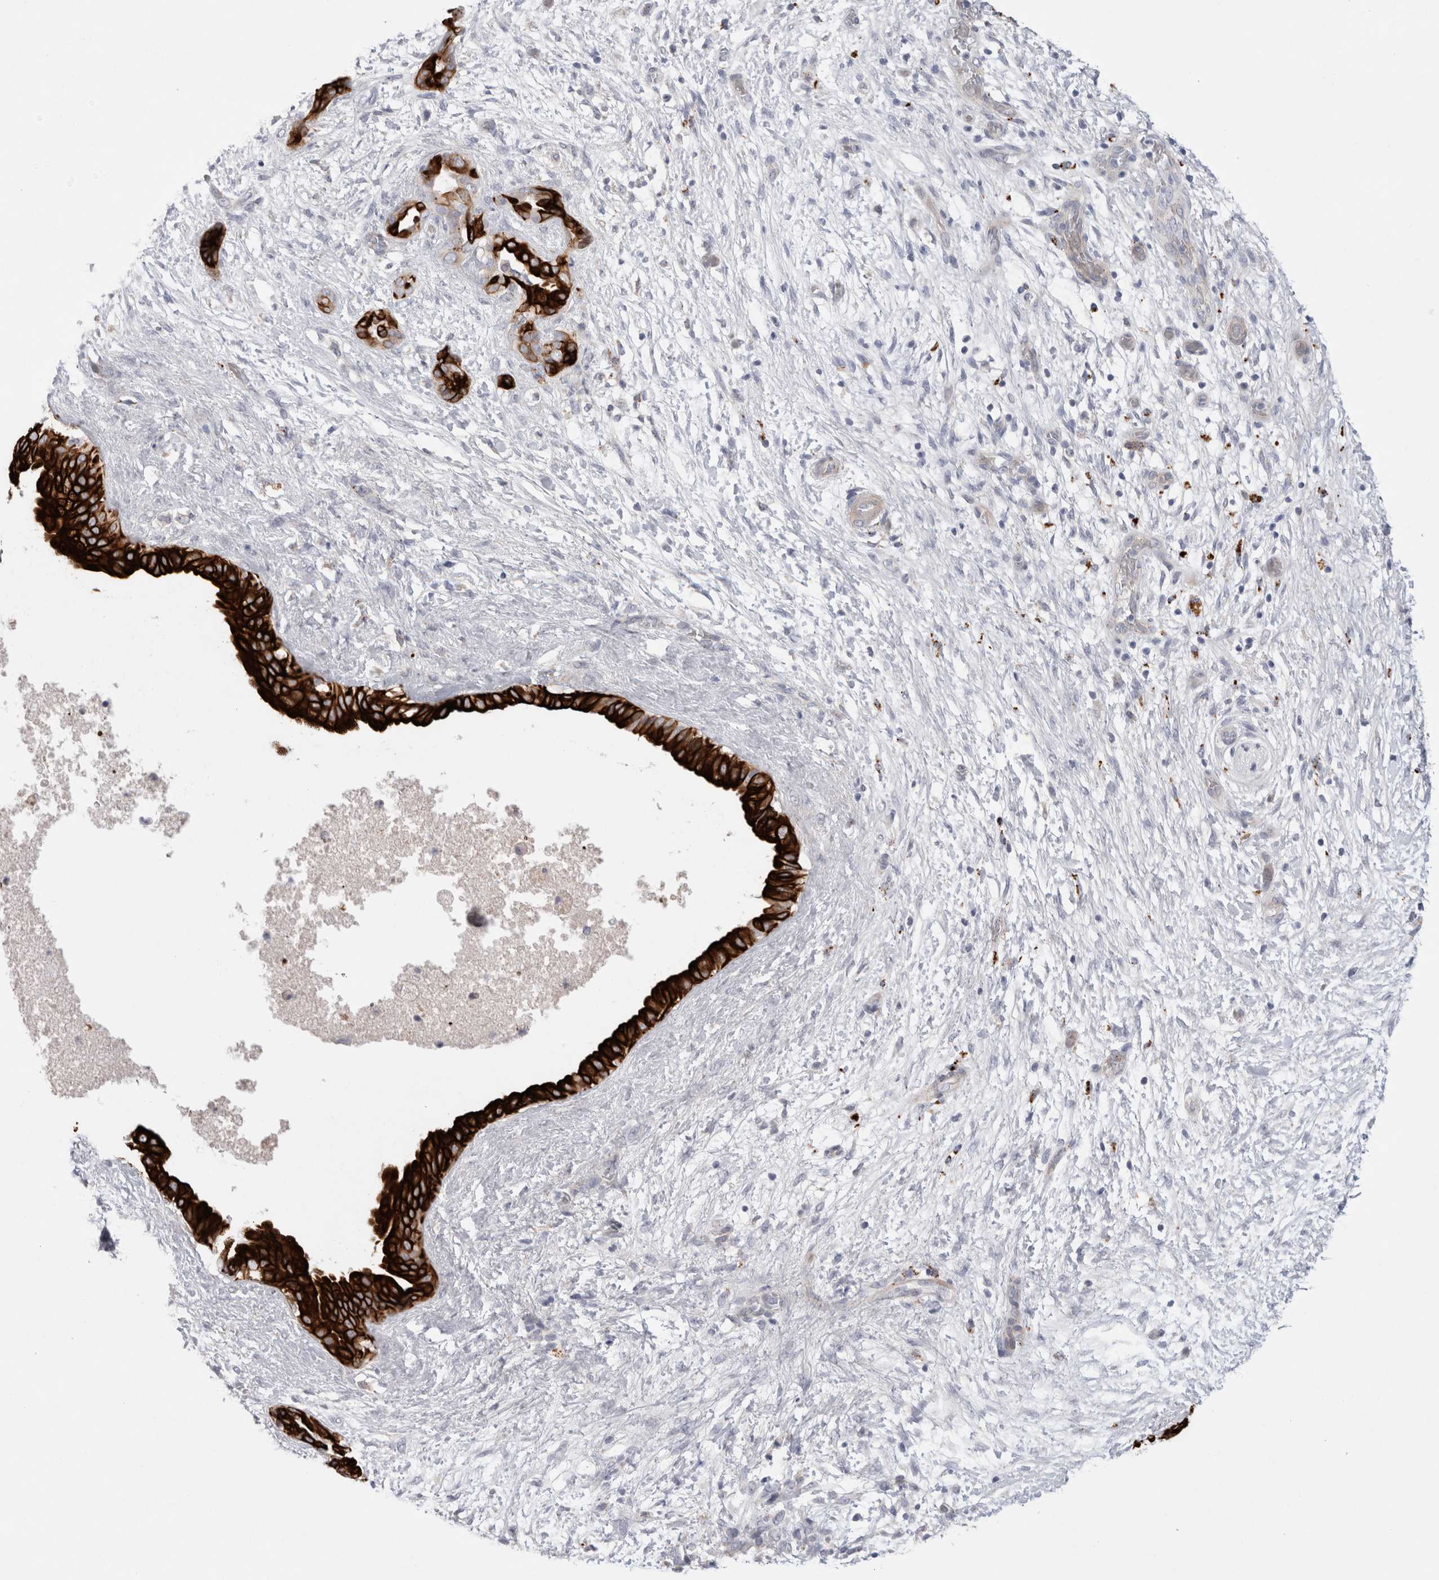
{"staining": {"intensity": "strong", "quantity": ">75%", "location": "cytoplasmic/membranous"}, "tissue": "pancreatic cancer", "cell_type": "Tumor cells", "image_type": "cancer", "snomed": [{"axis": "morphology", "description": "Adenocarcinoma, NOS"}, {"axis": "topography", "description": "Pancreas"}], "caption": "A brown stain highlights strong cytoplasmic/membranous expression of a protein in adenocarcinoma (pancreatic) tumor cells. Immunohistochemistry (ihc) stains the protein of interest in brown and the nuclei are stained blue.", "gene": "GAA", "patient": {"sex": "female", "age": 78}}